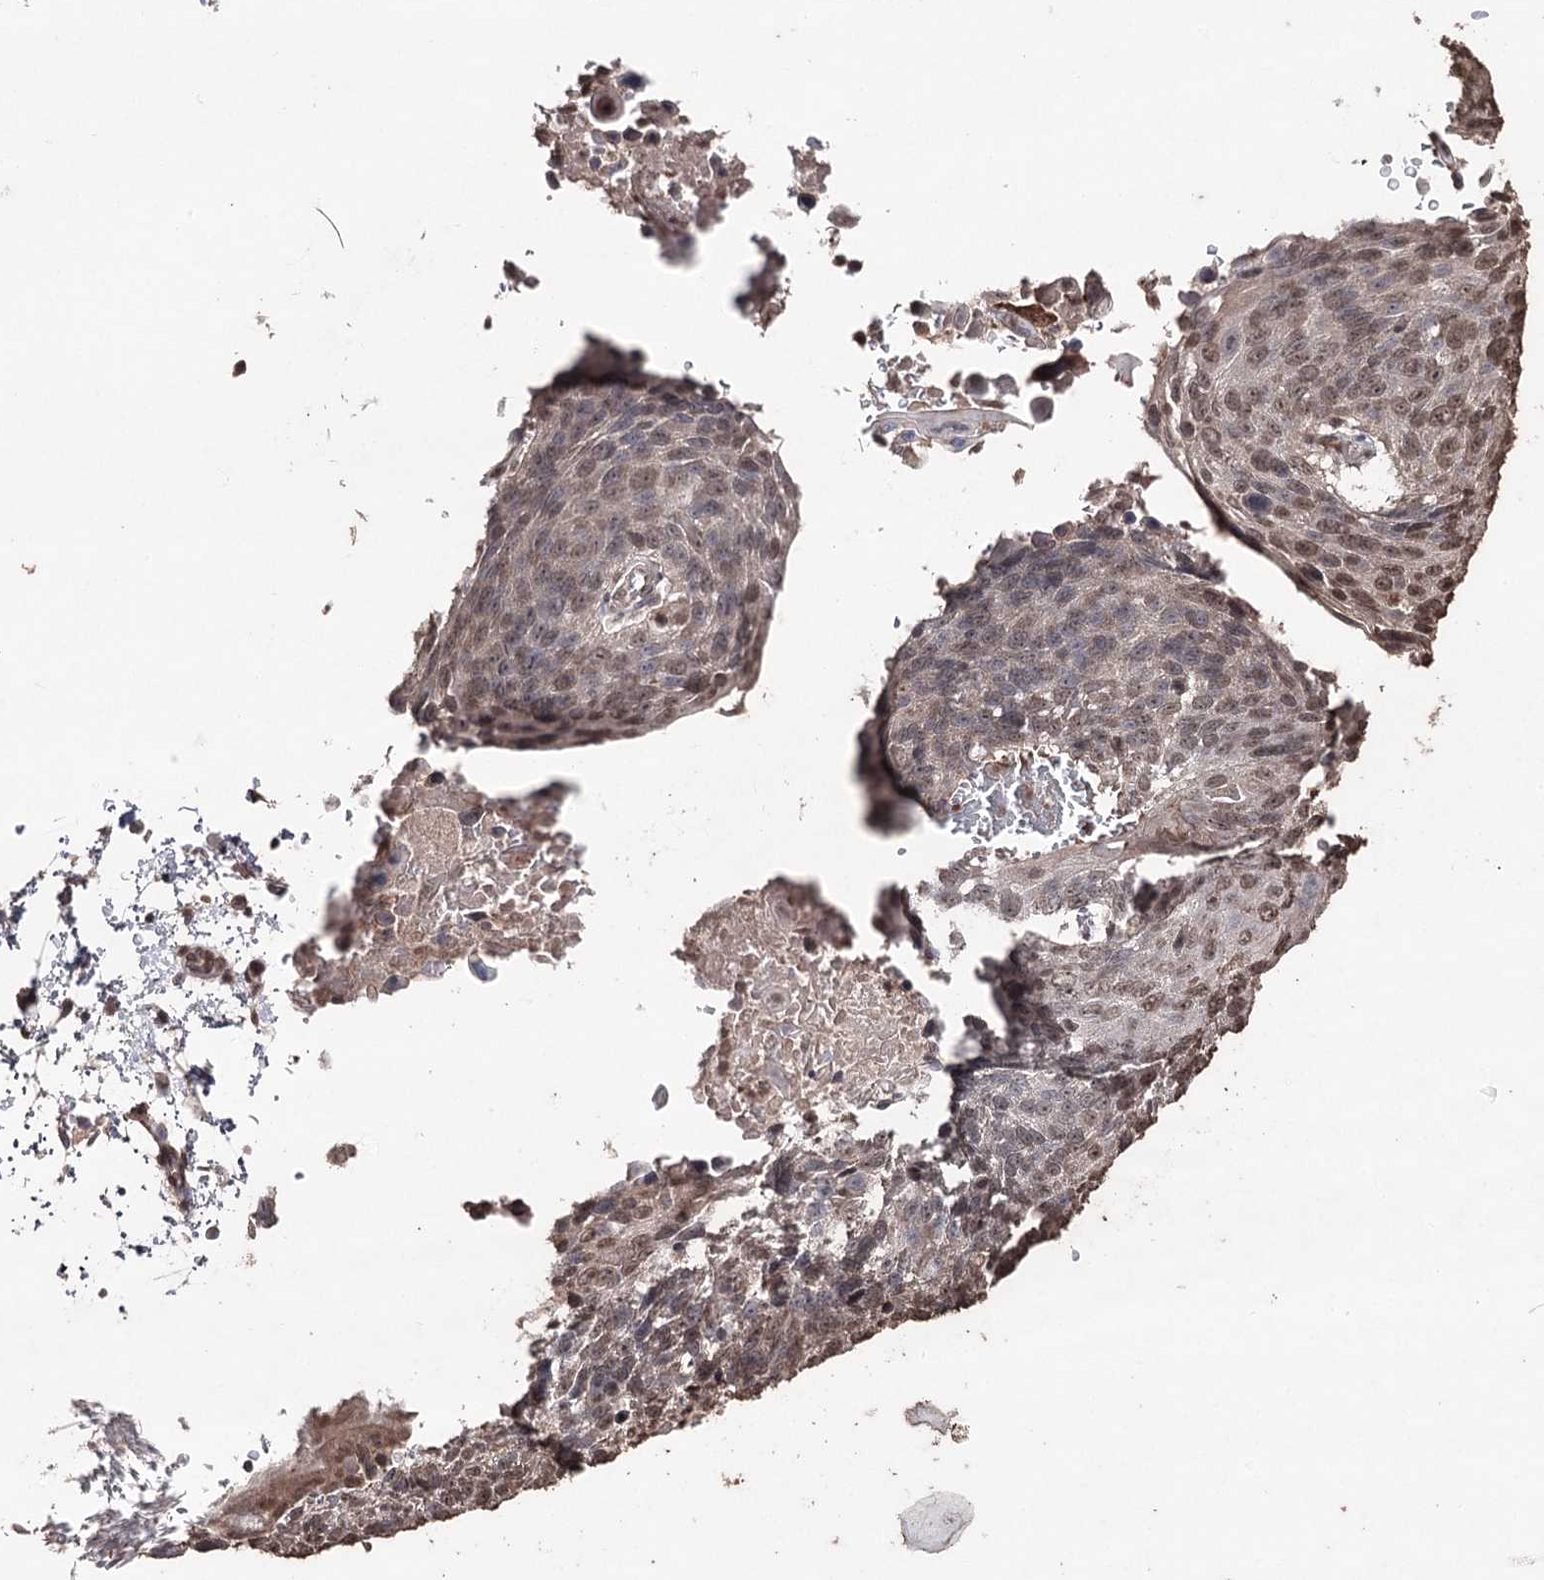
{"staining": {"intensity": "moderate", "quantity": "25%-75%", "location": "nuclear"}, "tissue": "lung cancer", "cell_type": "Tumor cells", "image_type": "cancer", "snomed": [{"axis": "morphology", "description": "Squamous cell carcinoma, NOS"}, {"axis": "topography", "description": "Lung"}], "caption": "A high-resolution histopathology image shows IHC staining of lung cancer (squamous cell carcinoma), which demonstrates moderate nuclear staining in about 25%-75% of tumor cells.", "gene": "ATG14", "patient": {"sex": "male", "age": 66}}